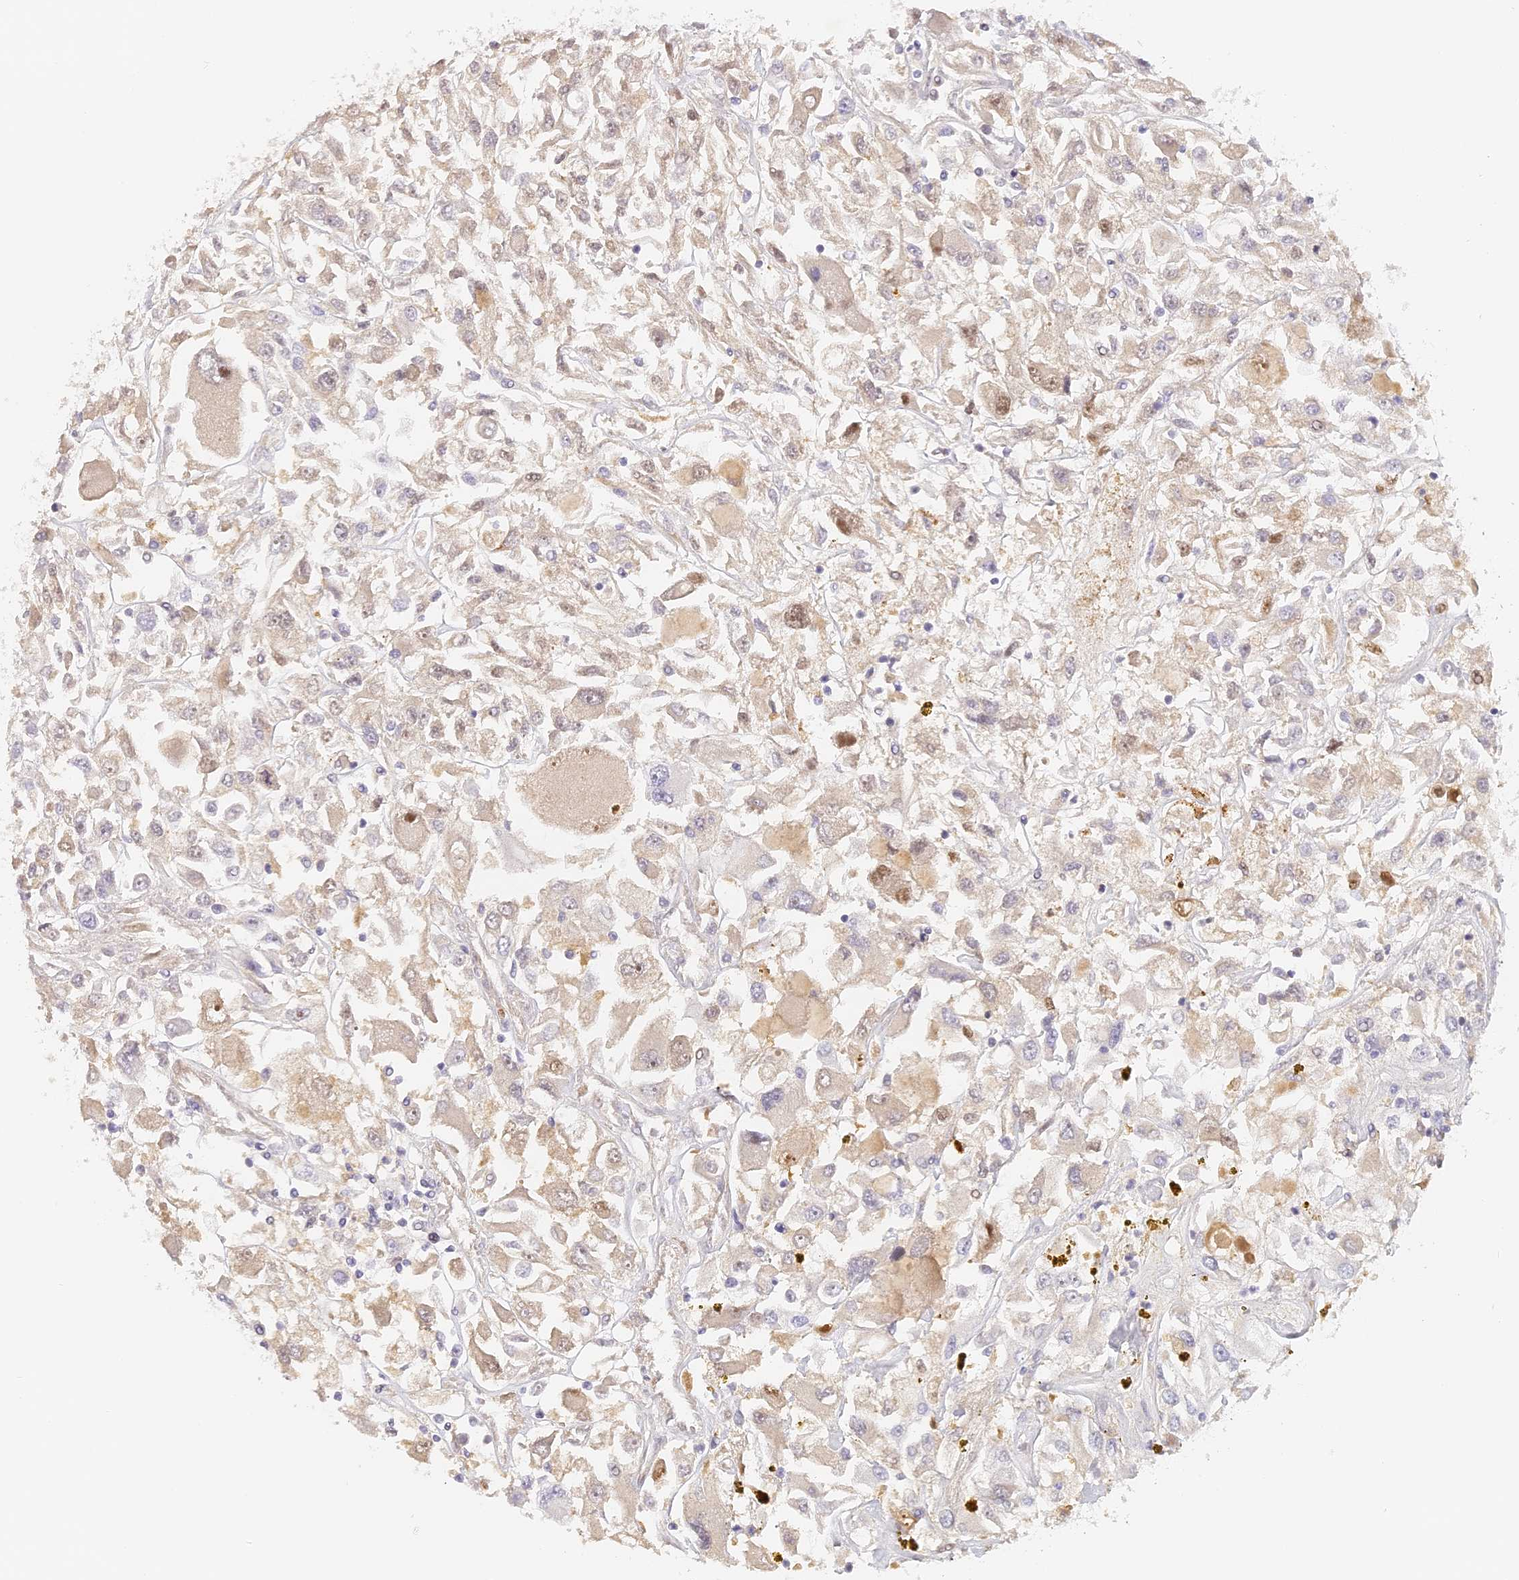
{"staining": {"intensity": "weak", "quantity": "25%-75%", "location": "cytoplasmic/membranous"}, "tissue": "renal cancer", "cell_type": "Tumor cells", "image_type": "cancer", "snomed": [{"axis": "morphology", "description": "Adenocarcinoma, NOS"}, {"axis": "topography", "description": "Kidney"}], "caption": "The histopathology image demonstrates immunohistochemical staining of renal cancer (adenocarcinoma). There is weak cytoplasmic/membranous staining is present in about 25%-75% of tumor cells.", "gene": "ELL3", "patient": {"sex": "female", "age": 52}}